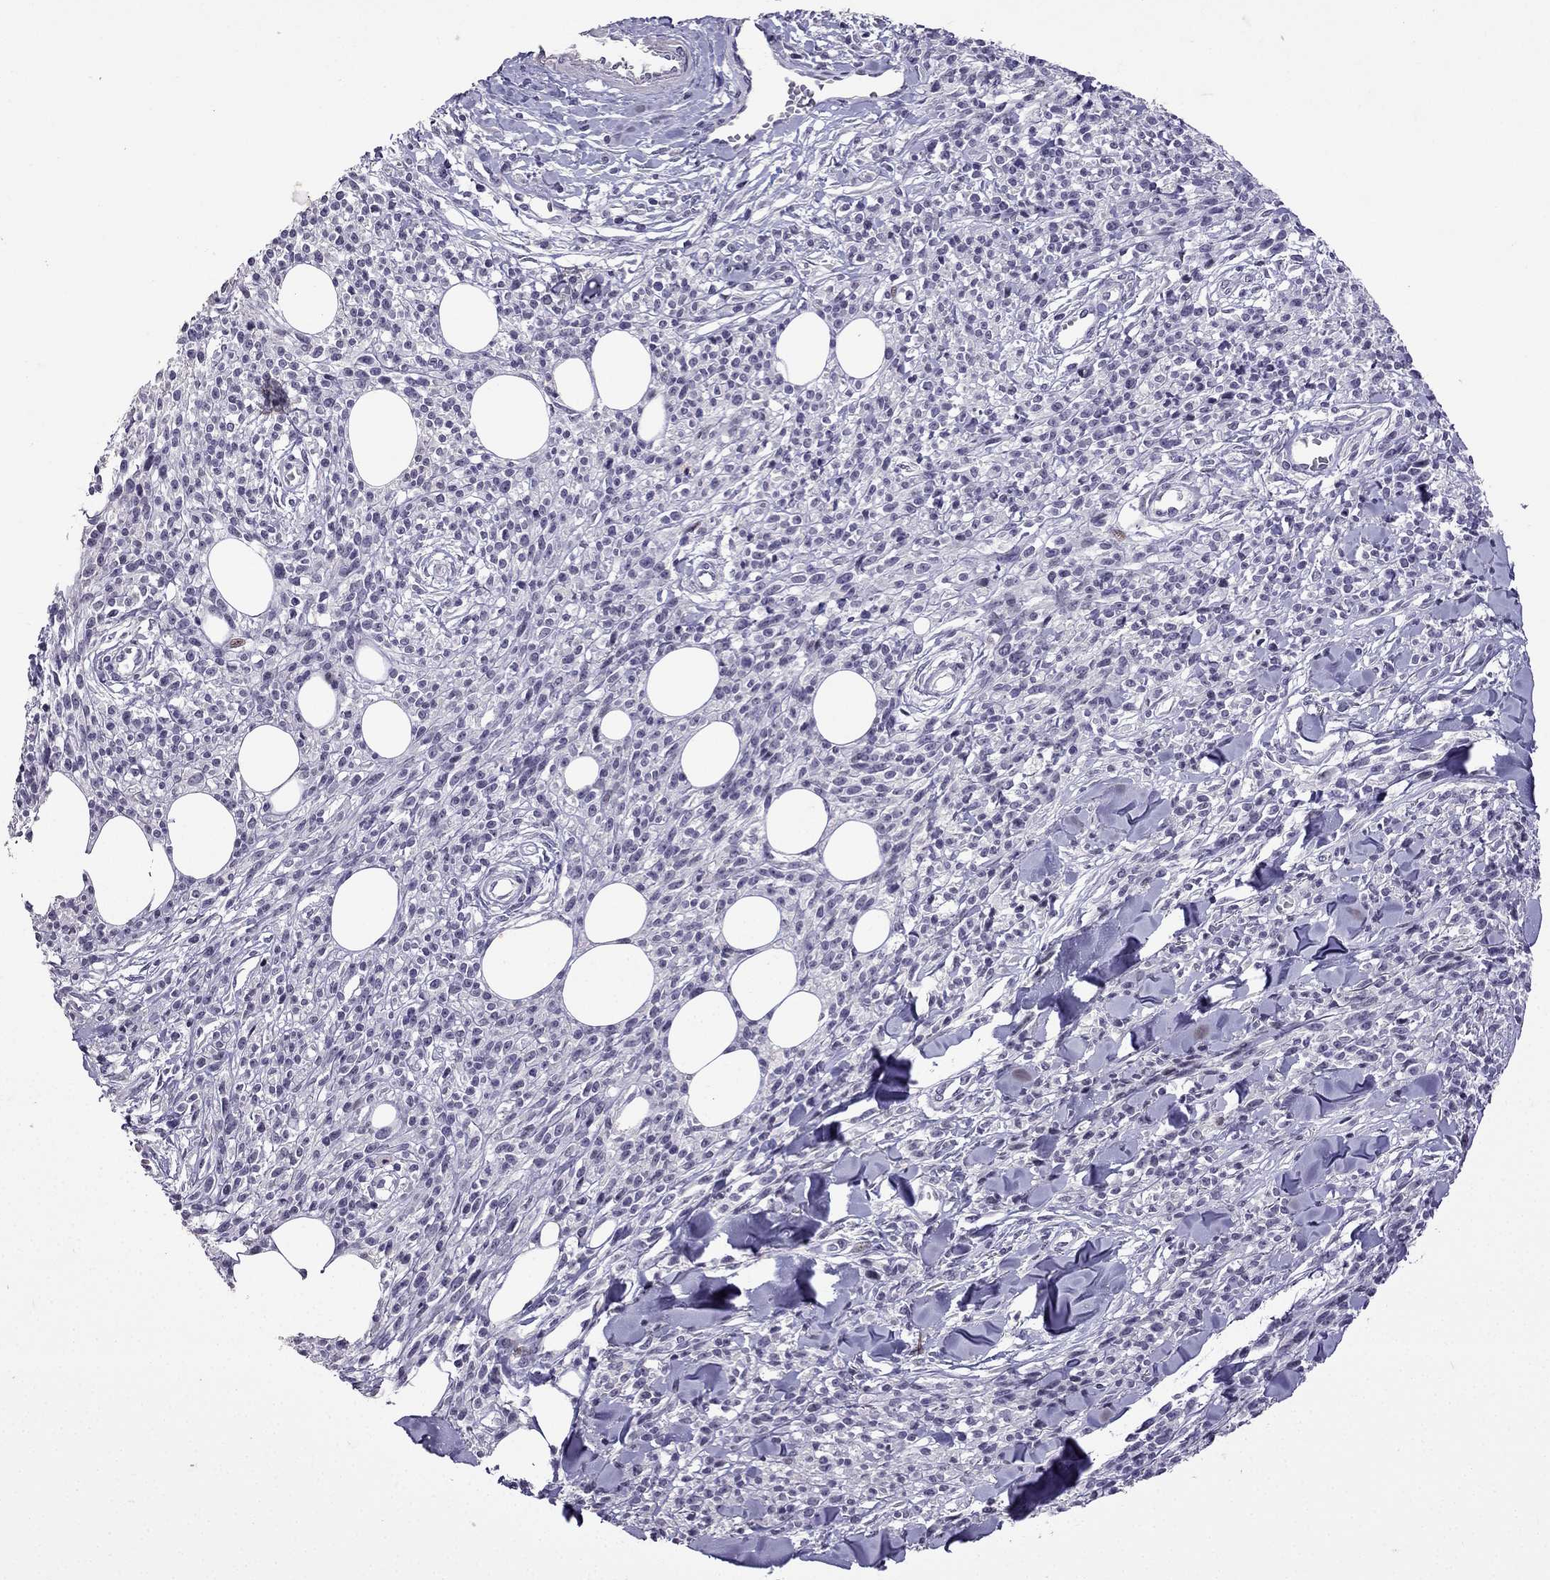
{"staining": {"intensity": "negative", "quantity": "none", "location": "none"}, "tissue": "melanoma", "cell_type": "Tumor cells", "image_type": "cancer", "snomed": [{"axis": "morphology", "description": "Malignant melanoma, NOS"}, {"axis": "topography", "description": "Skin"}, {"axis": "topography", "description": "Skin of trunk"}], "caption": "Malignant melanoma was stained to show a protein in brown. There is no significant staining in tumor cells.", "gene": "TTN", "patient": {"sex": "male", "age": 74}}